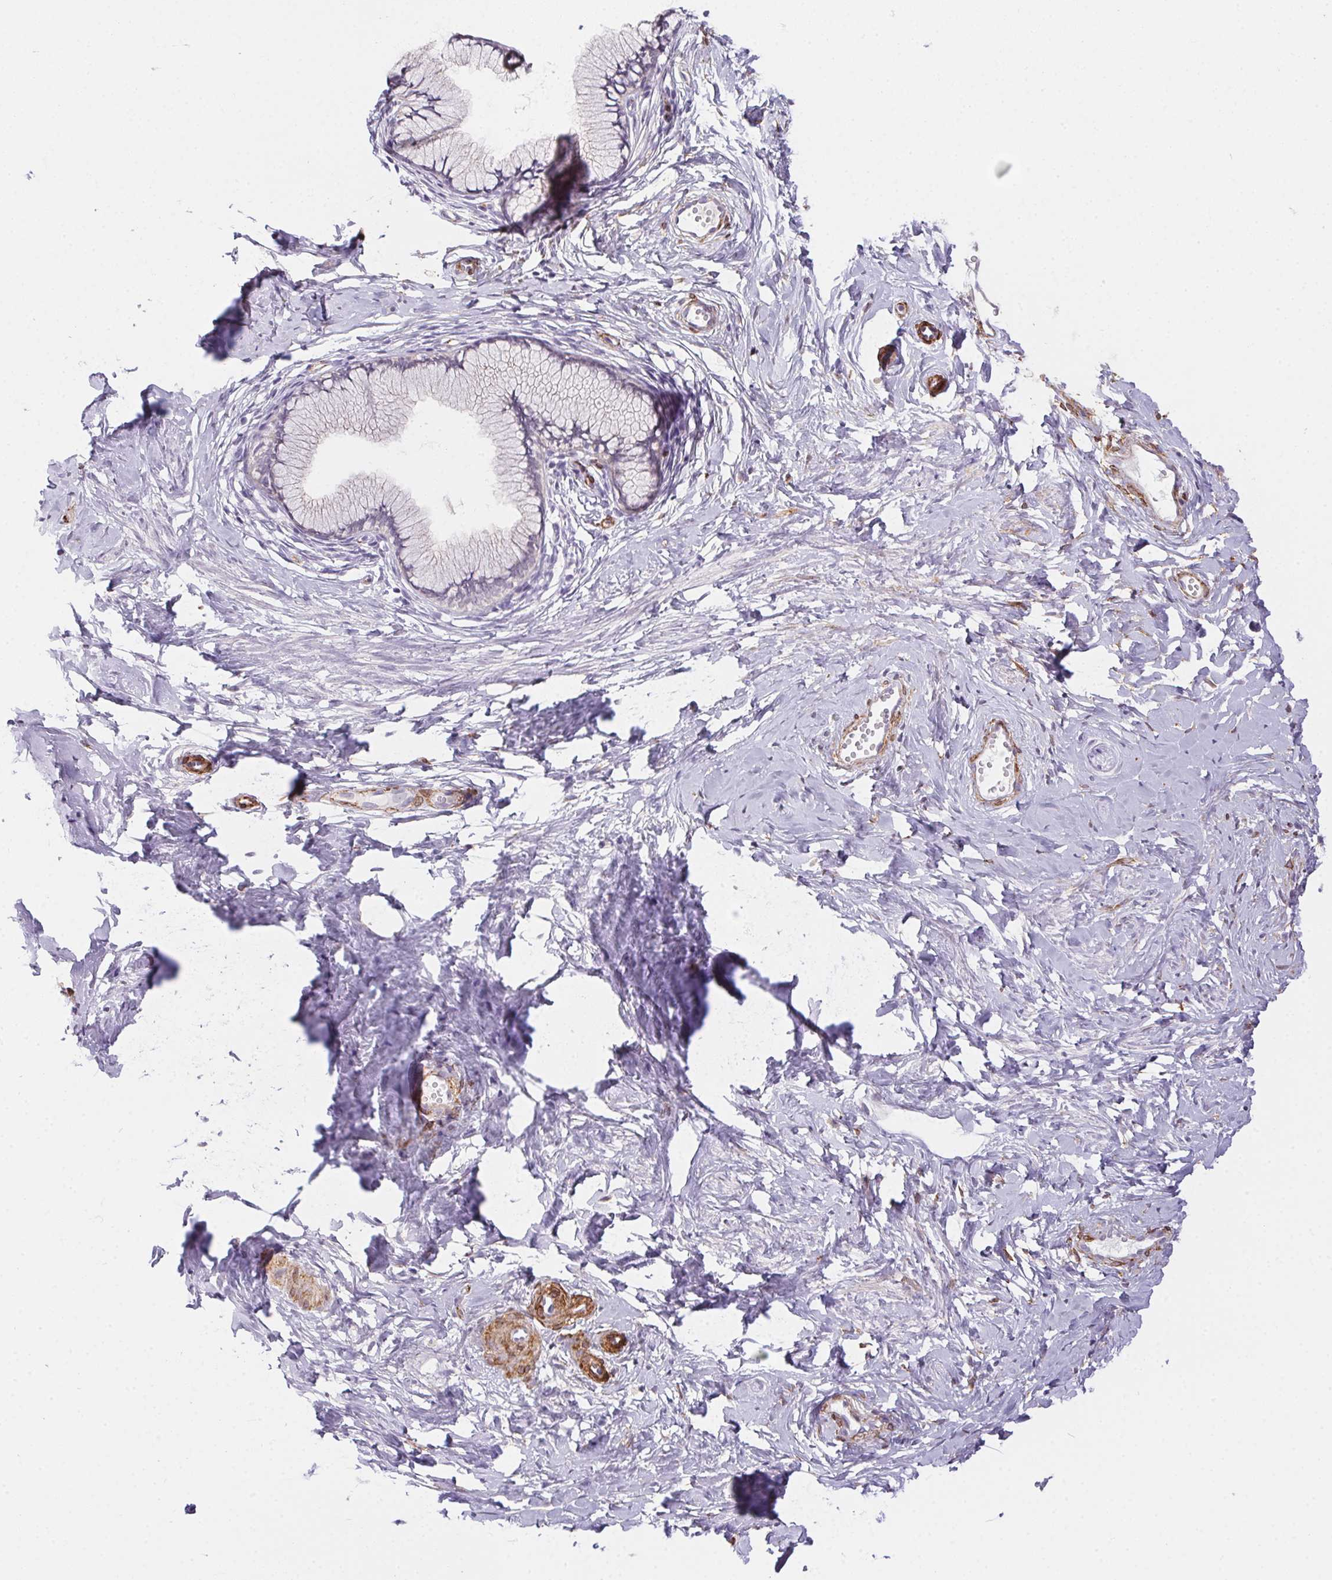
{"staining": {"intensity": "negative", "quantity": "none", "location": "none"}, "tissue": "cervix", "cell_type": "Glandular cells", "image_type": "normal", "snomed": [{"axis": "morphology", "description": "Normal tissue, NOS"}, {"axis": "topography", "description": "Cervix"}], "caption": "Image shows no significant protein positivity in glandular cells of benign cervix. (DAB (3,3'-diaminobenzidine) immunohistochemistry with hematoxylin counter stain).", "gene": "HRC", "patient": {"sex": "female", "age": 40}}